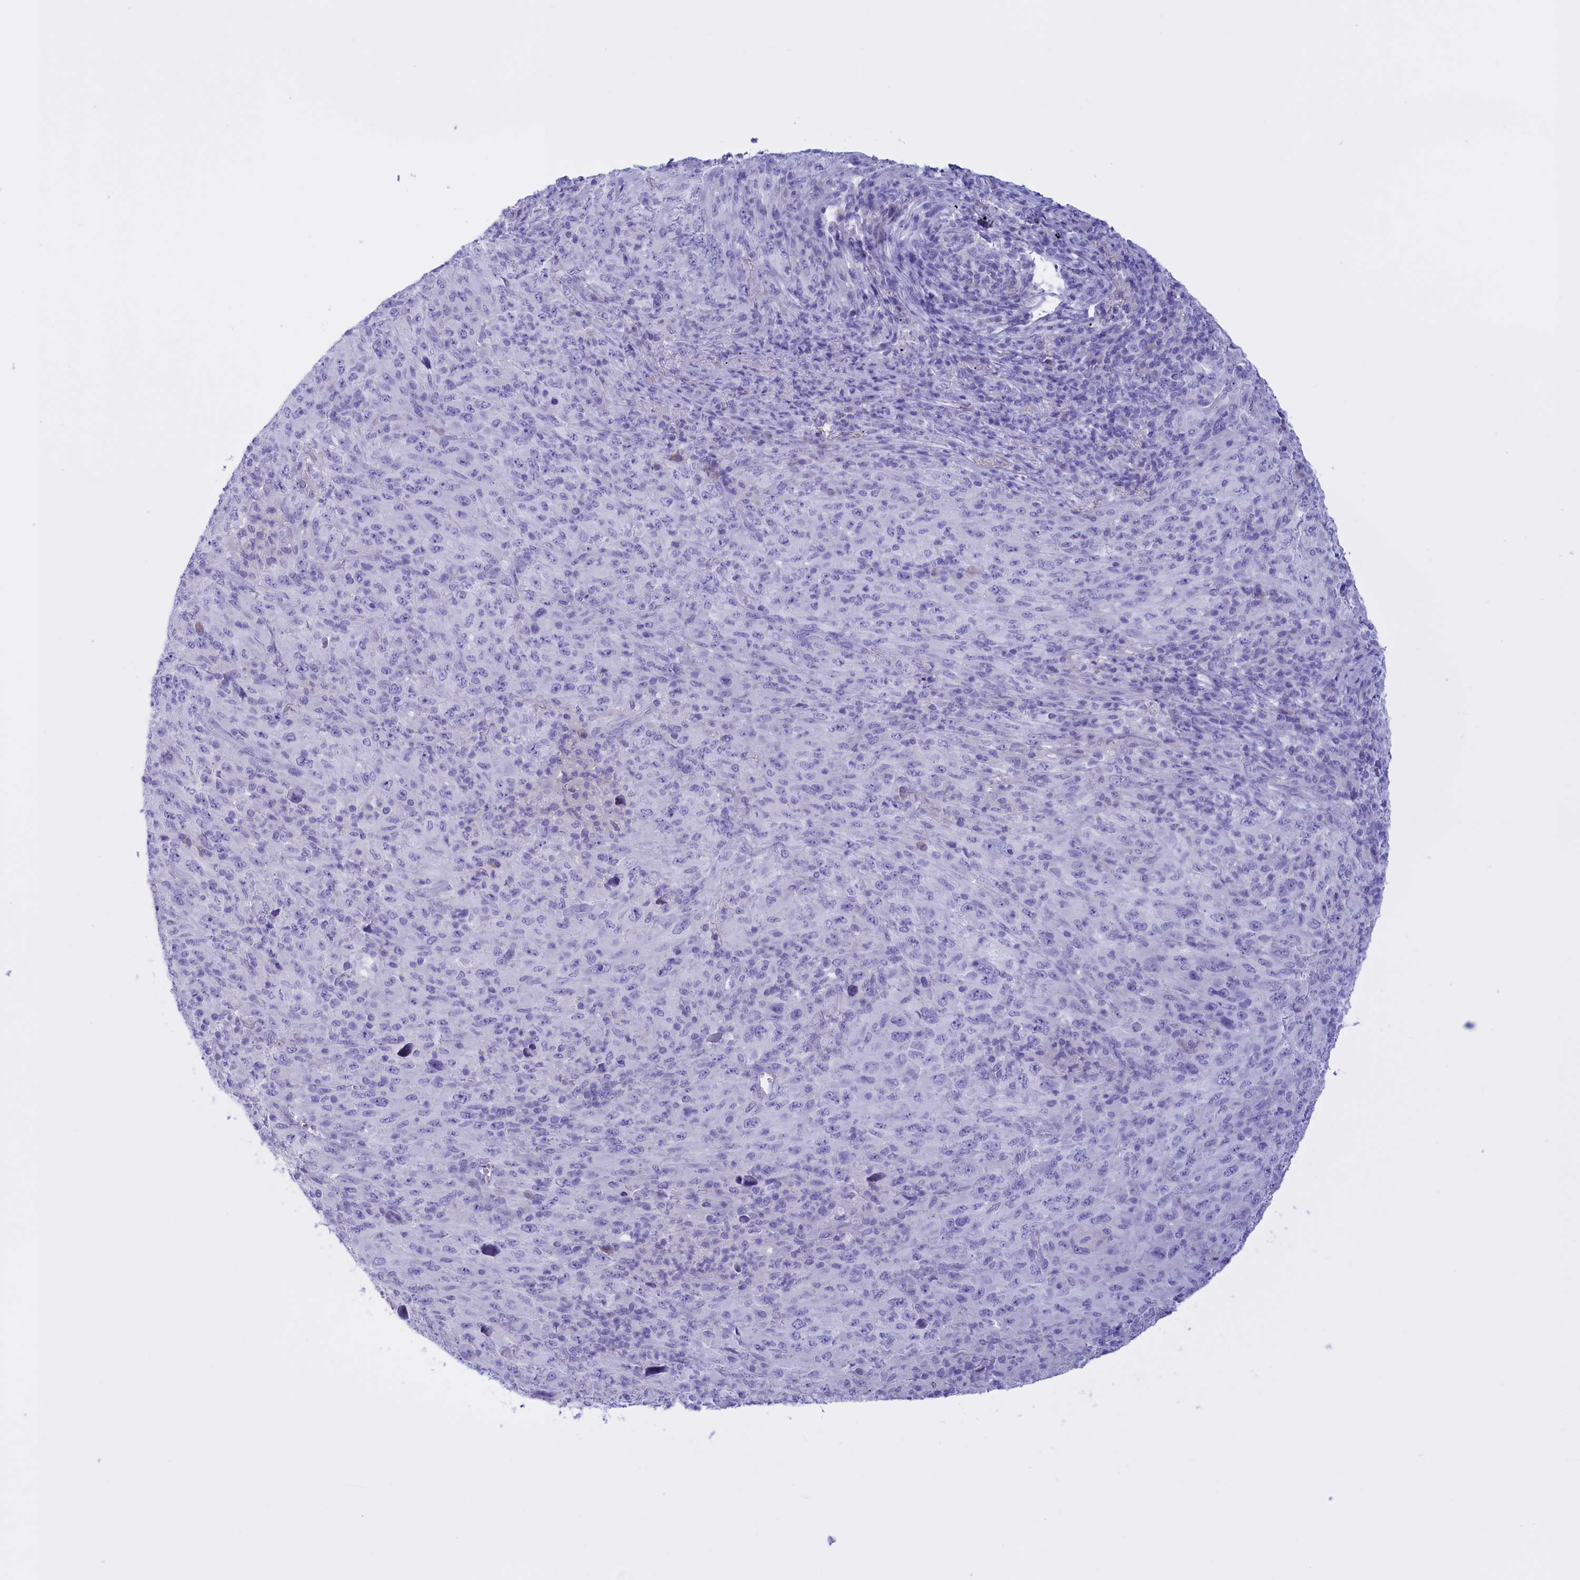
{"staining": {"intensity": "negative", "quantity": "none", "location": "none"}, "tissue": "melanoma", "cell_type": "Tumor cells", "image_type": "cancer", "snomed": [{"axis": "morphology", "description": "Malignant melanoma, Metastatic site"}, {"axis": "topography", "description": "Skin"}], "caption": "Malignant melanoma (metastatic site) stained for a protein using immunohistochemistry (IHC) displays no expression tumor cells.", "gene": "PROK2", "patient": {"sex": "female", "age": 56}}